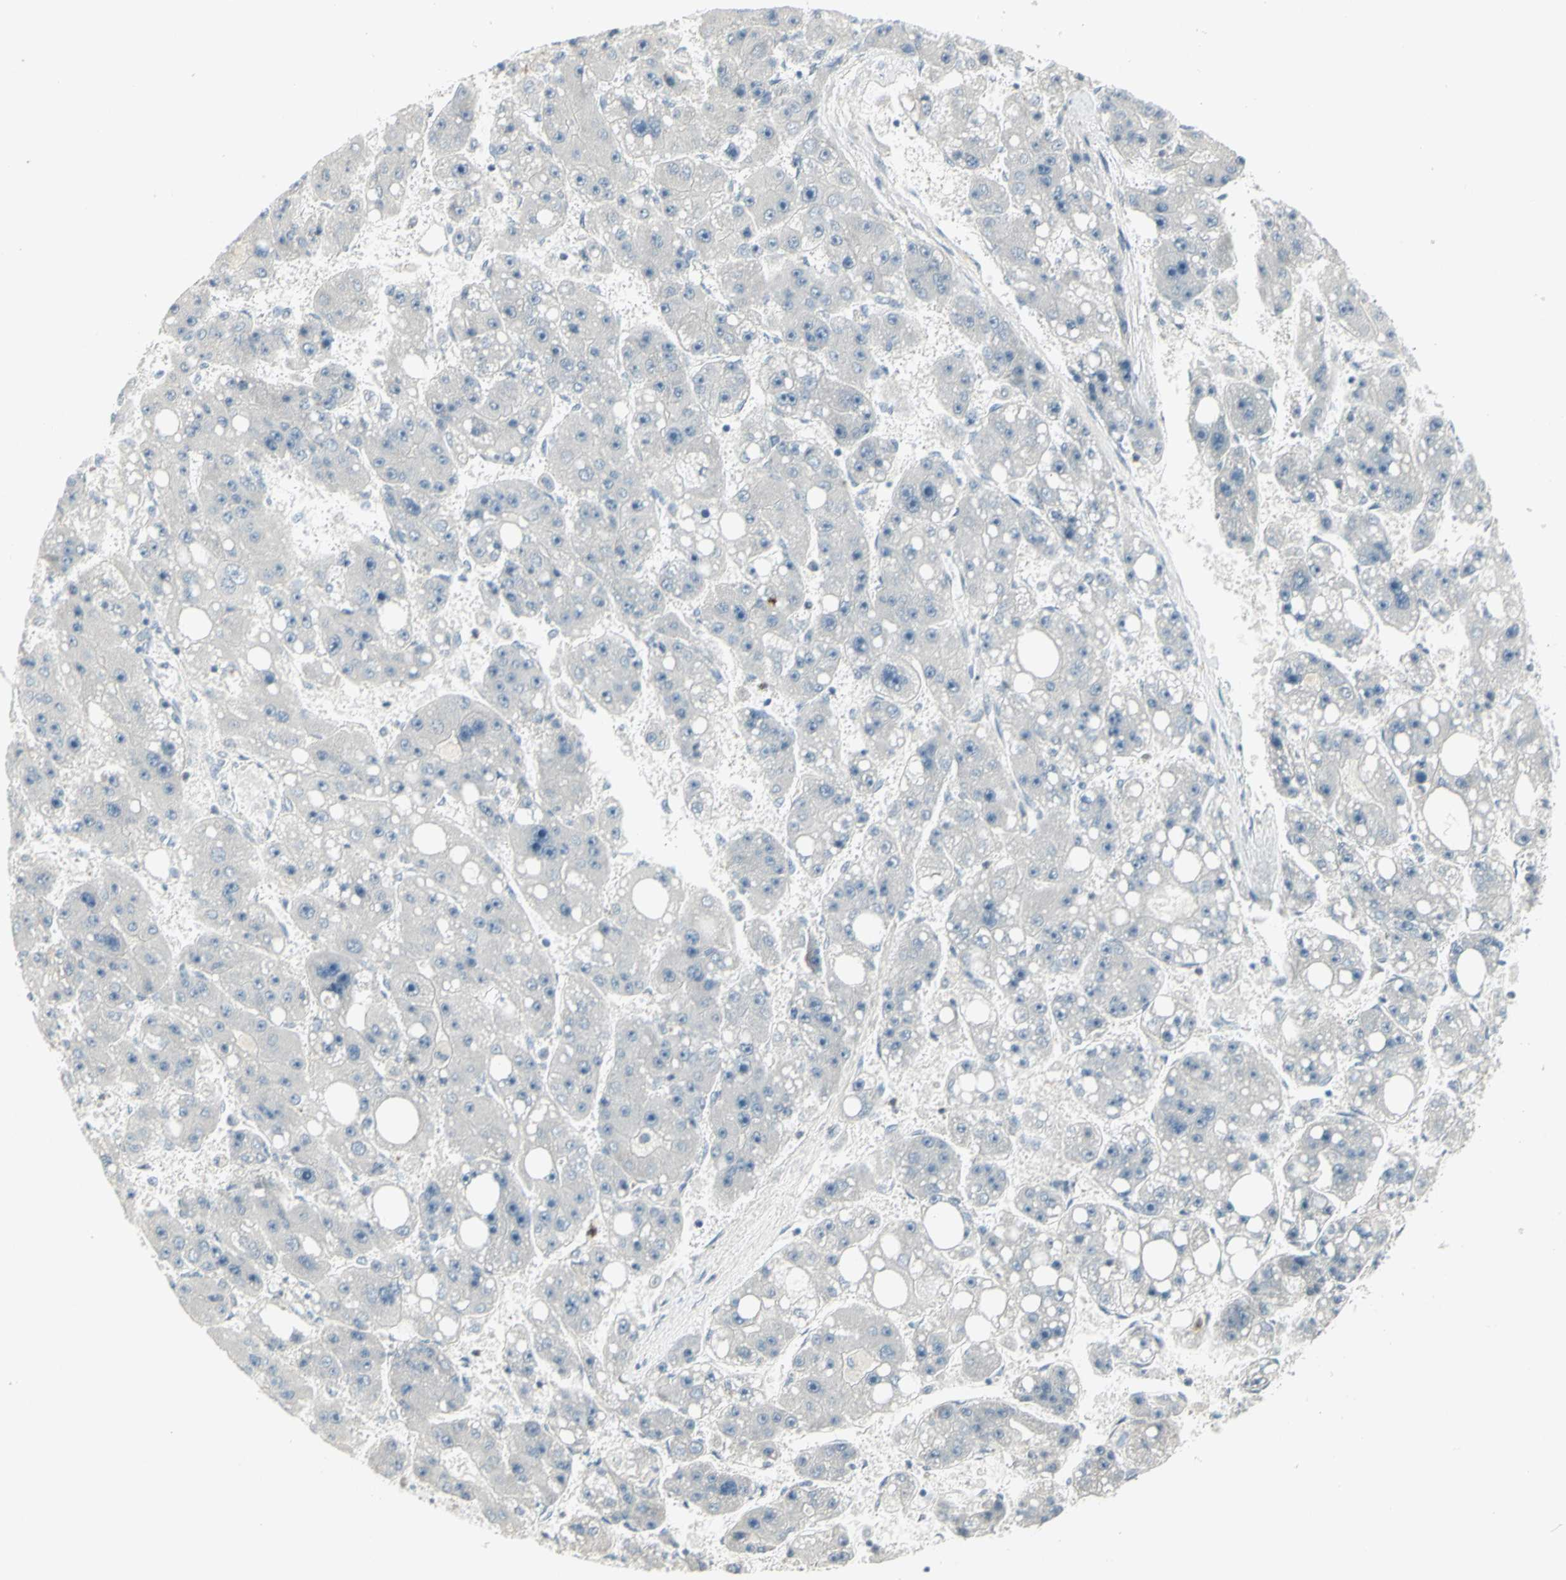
{"staining": {"intensity": "negative", "quantity": "none", "location": "none"}, "tissue": "liver cancer", "cell_type": "Tumor cells", "image_type": "cancer", "snomed": [{"axis": "morphology", "description": "Carcinoma, Hepatocellular, NOS"}, {"axis": "topography", "description": "Liver"}], "caption": "The IHC photomicrograph has no significant staining in tumor cells of liver hepatocellular carcinoma tissue.", "gene": "CCNB2", "patient": {"sex": "female", "age": 61}}